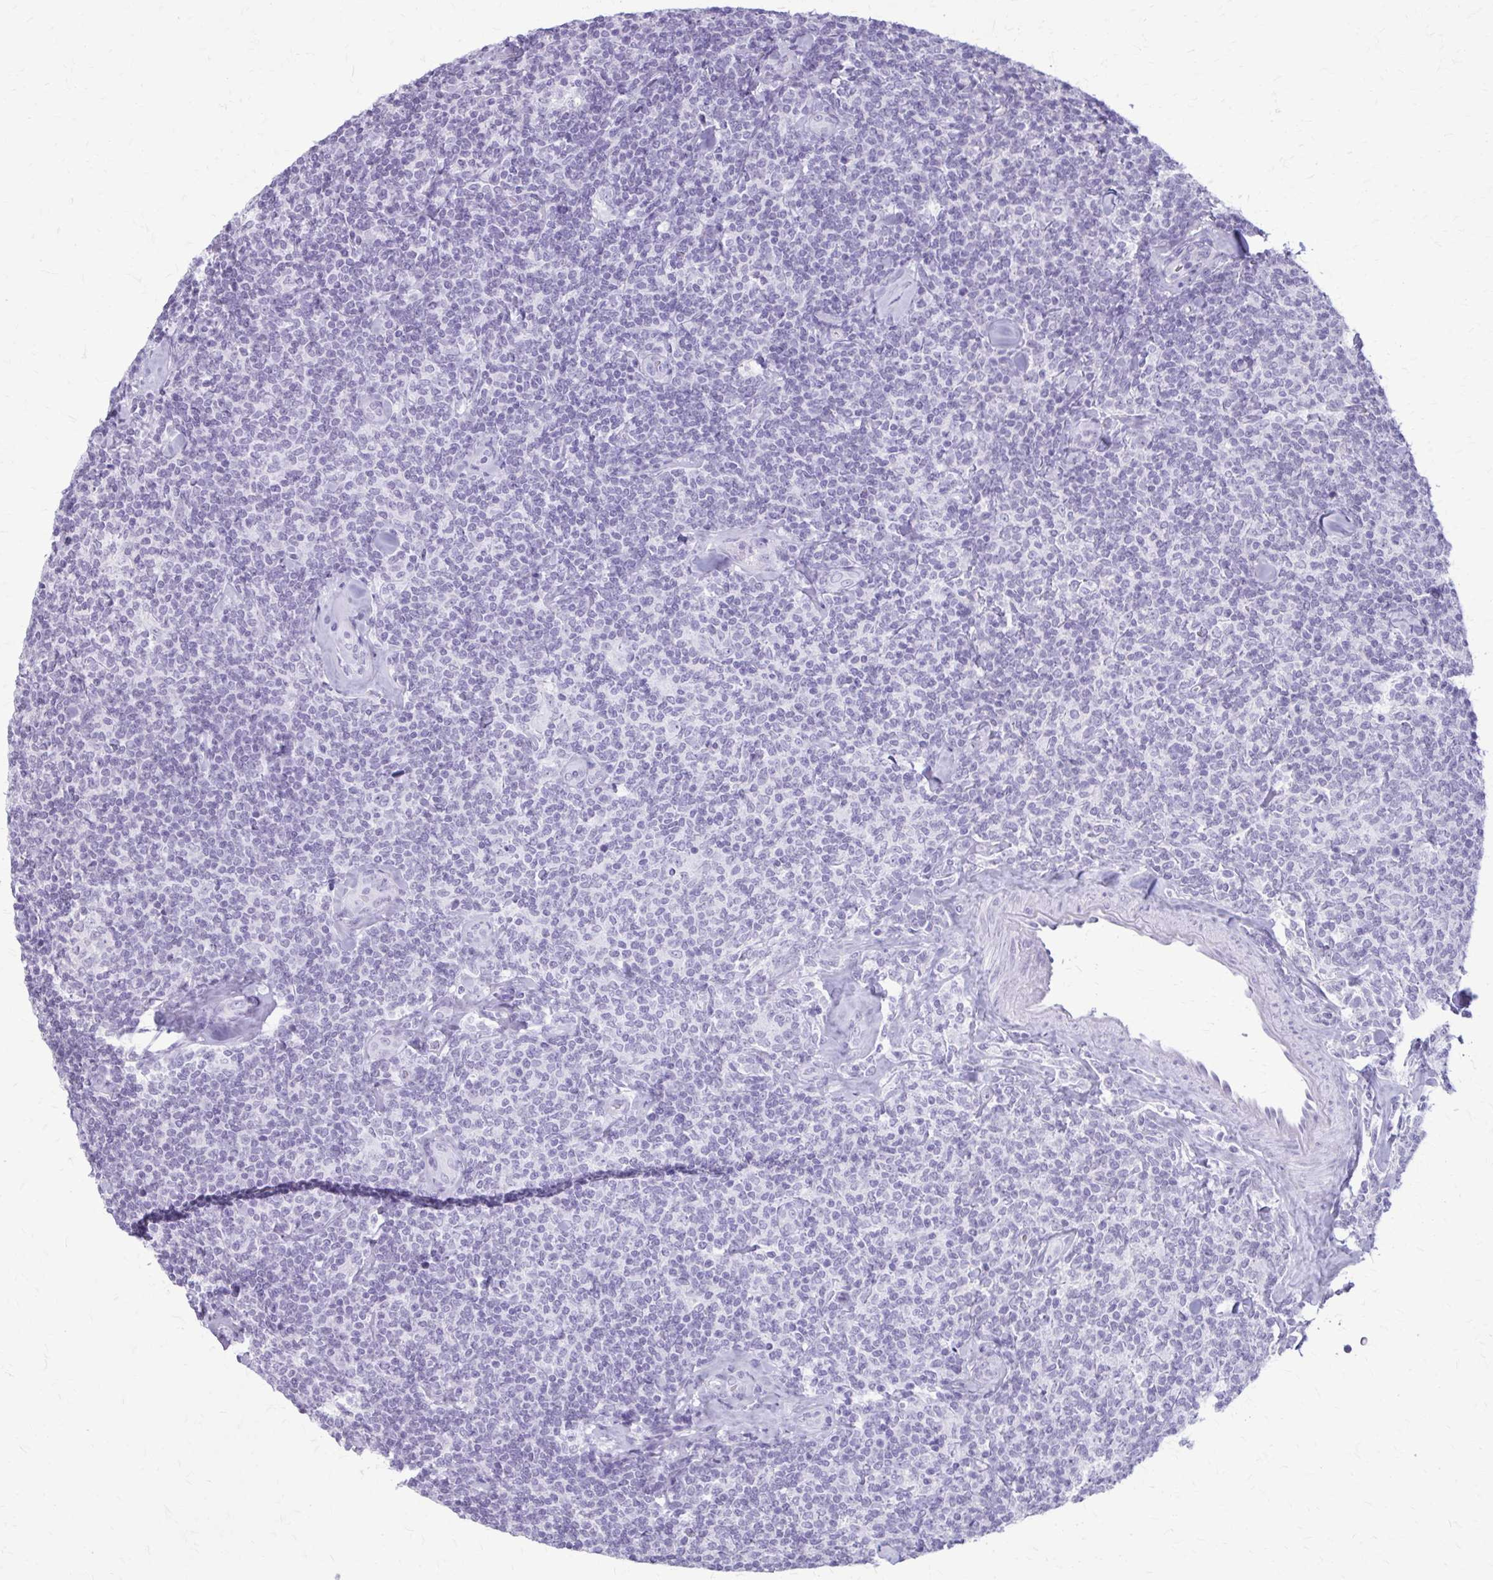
{"staining": {"intensity": "negative", "quantity": "none", "location": "none"}, "tissue": "lymphoma", "cell_type": "Tumor cells", "image_type": "cancer", "snomed": [{"axis": "morphology", "description": "Malignant lymphoma, non-Hodgkin's type, Low grade"}, {"axis": "topography", "description": "Lymph node"}], "caption": "A high-resolution histopathology image shows IHC staining of malignant lymphoma, non-Hodgkin's type (low-grade), which exhibits no significant staining in tumor cells. (DAB IHC, high magnification).", "gene": "KRT5", "patient": {"sex": "female", "age": 56}}